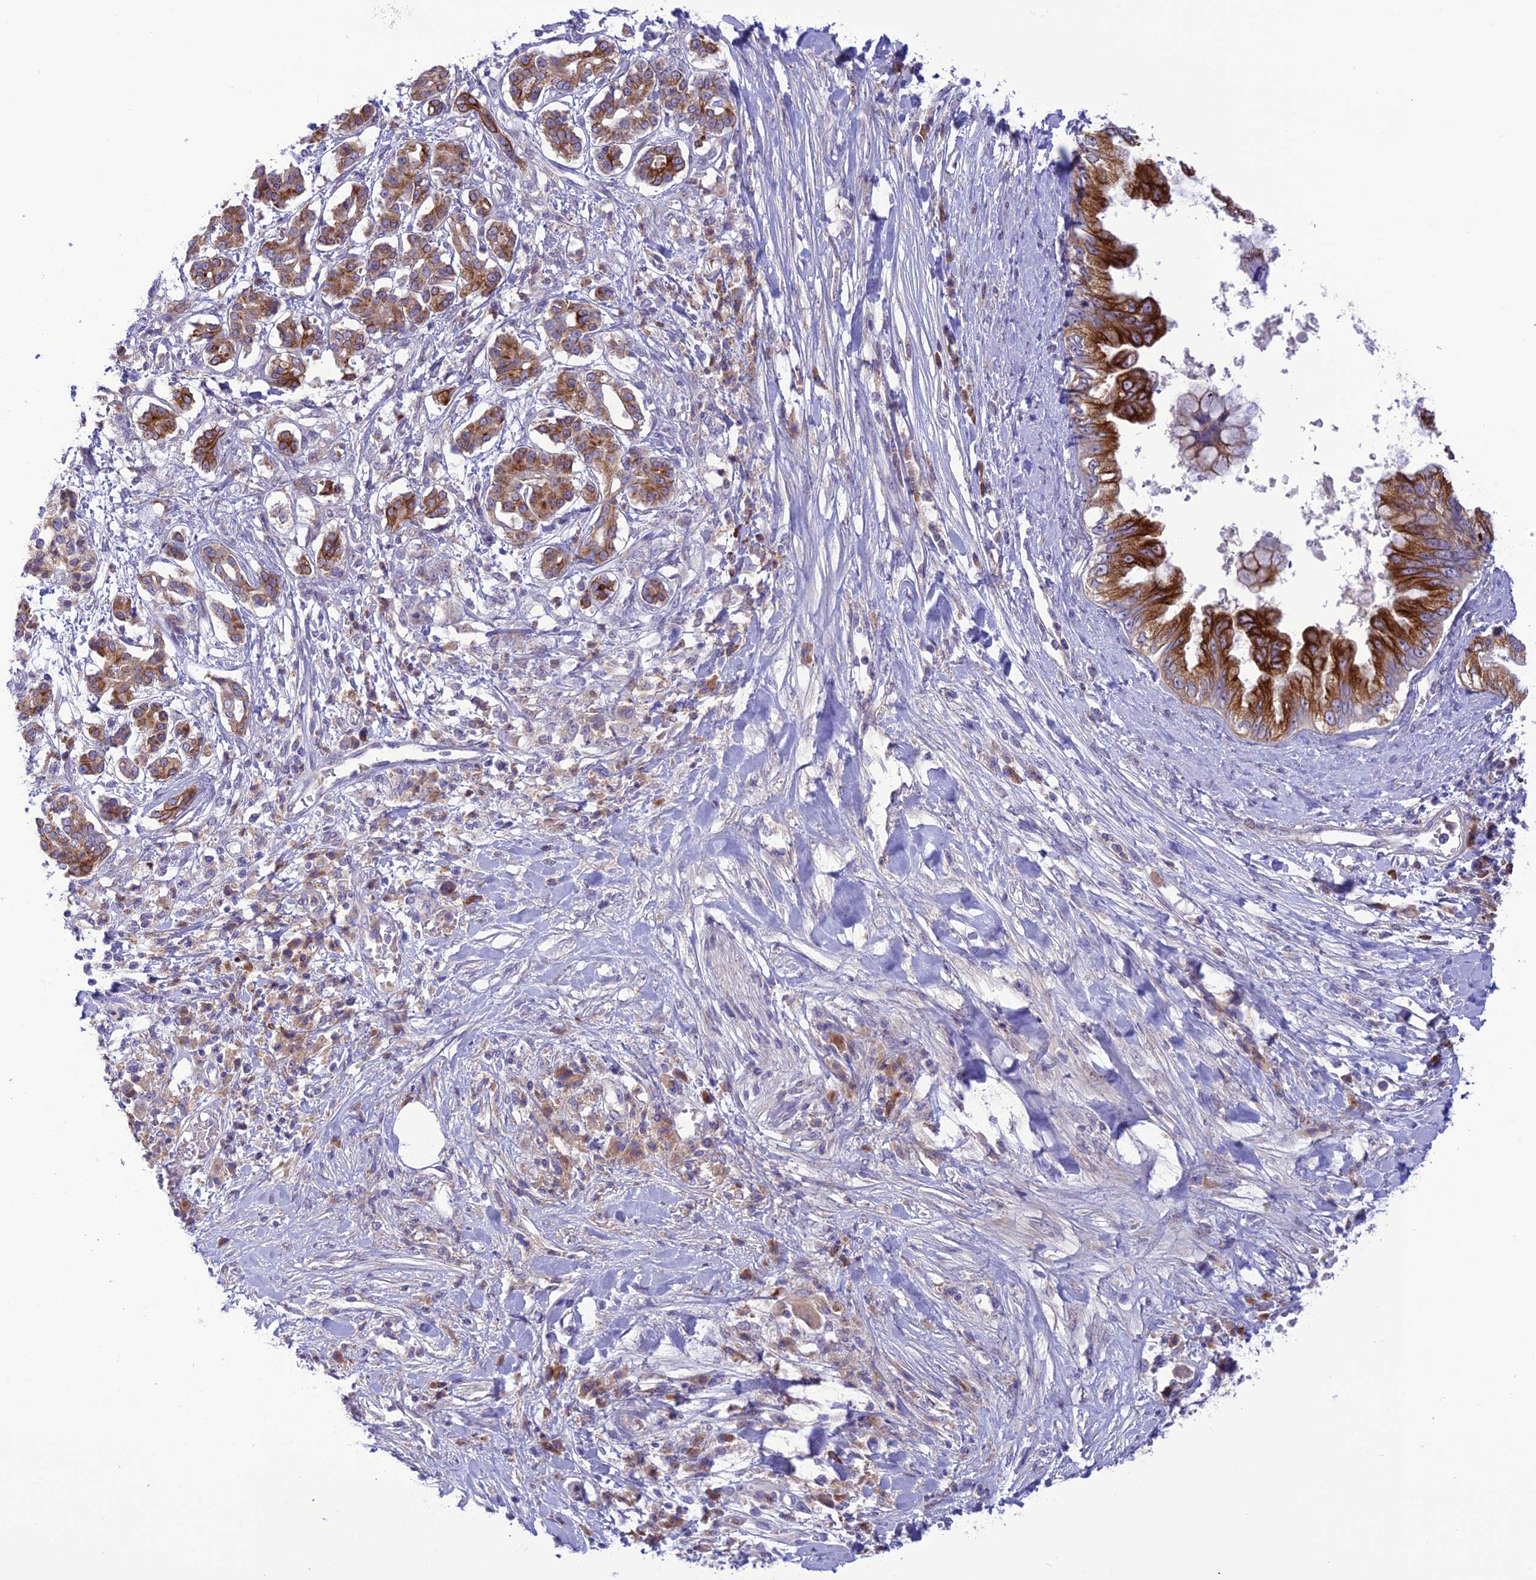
{"staining": {"intensity": "strong", "quantity": "25%-75%", "location": "cytoplasmic/membranous"}, "tissue": "pancreatic cancer", "cell_type": "Tumor cells", "image_type": "cancer", "snomed": [{"axis": "morphology", "description": "Adenocarcinoma, NOS"}, {"axis": "topography", "description": "Pancreas"}], "caption": "Immunohistochemistry (IHC) photomicrograph of pancreatic adenocarcinoma stained for a protein (brown), which exhibits high levels of strong cytoplasmic/membranous staining in approximately 25%-75% of tumor cells.", "gene": "JMY", "patient": {"sex": "female", "age": 56}}